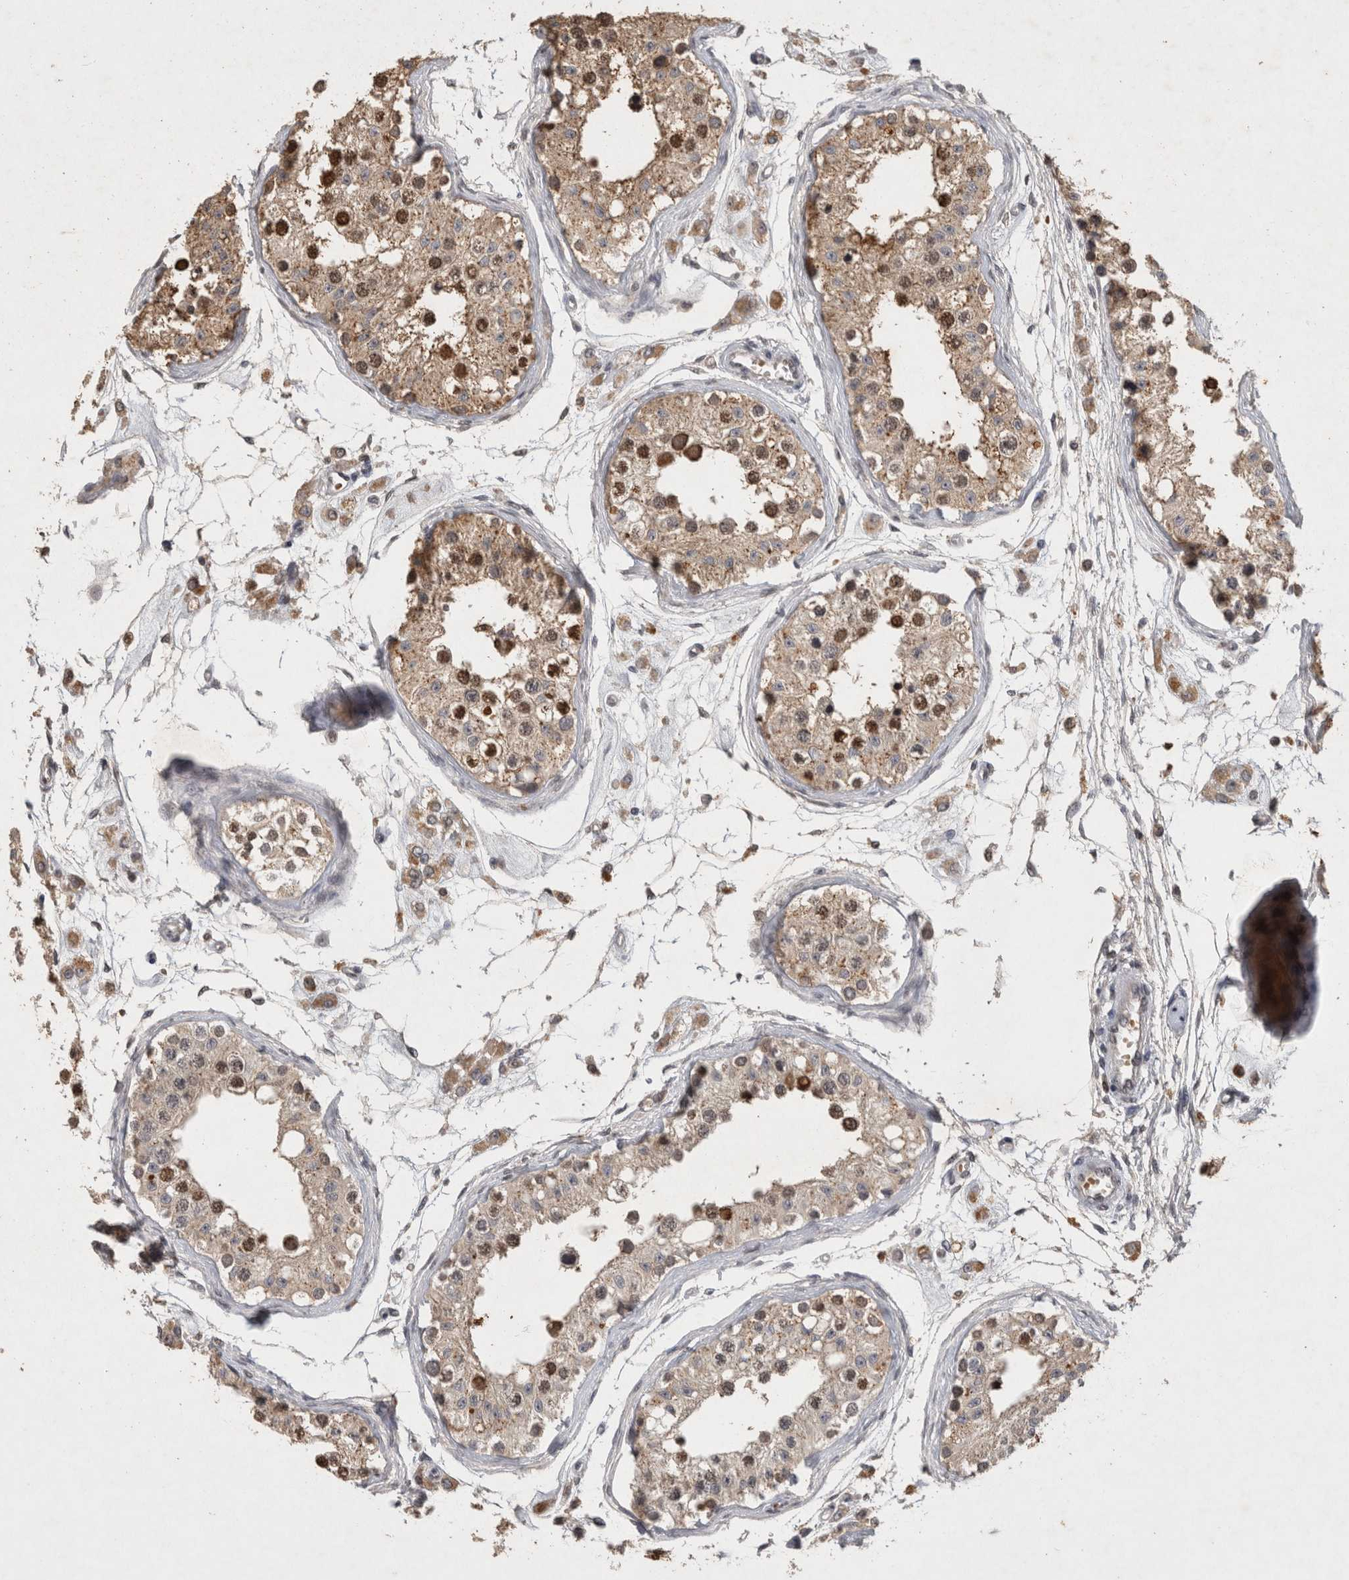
{"staining": {"intensity": "moderate", "quantity": ">75%", "location": "cytoplasmic/membranous,nuclear"}, "tissue": "testis", "cell_type": "Cells in seminiferous ducts", "image_type": "normal", "snomed": [{"axis": "morphology", "description": "Normal tissue, NOS"}, {"axis": "morphology", "description": "Adenocarcinoma, metastatic, NOS"}, {"axis": "topography", "description": "Testis"}], "caption": "Immunohistochemistry (DAB (3,3'-diaminobenzidine)) staining of normal testis shows moderate cytoplasmic/membranous,nuclear protein positivity in about >75% of cells in seminiferous ducts.", "gene": "HRK", "patient": {"sex": "male", "age": 26}}